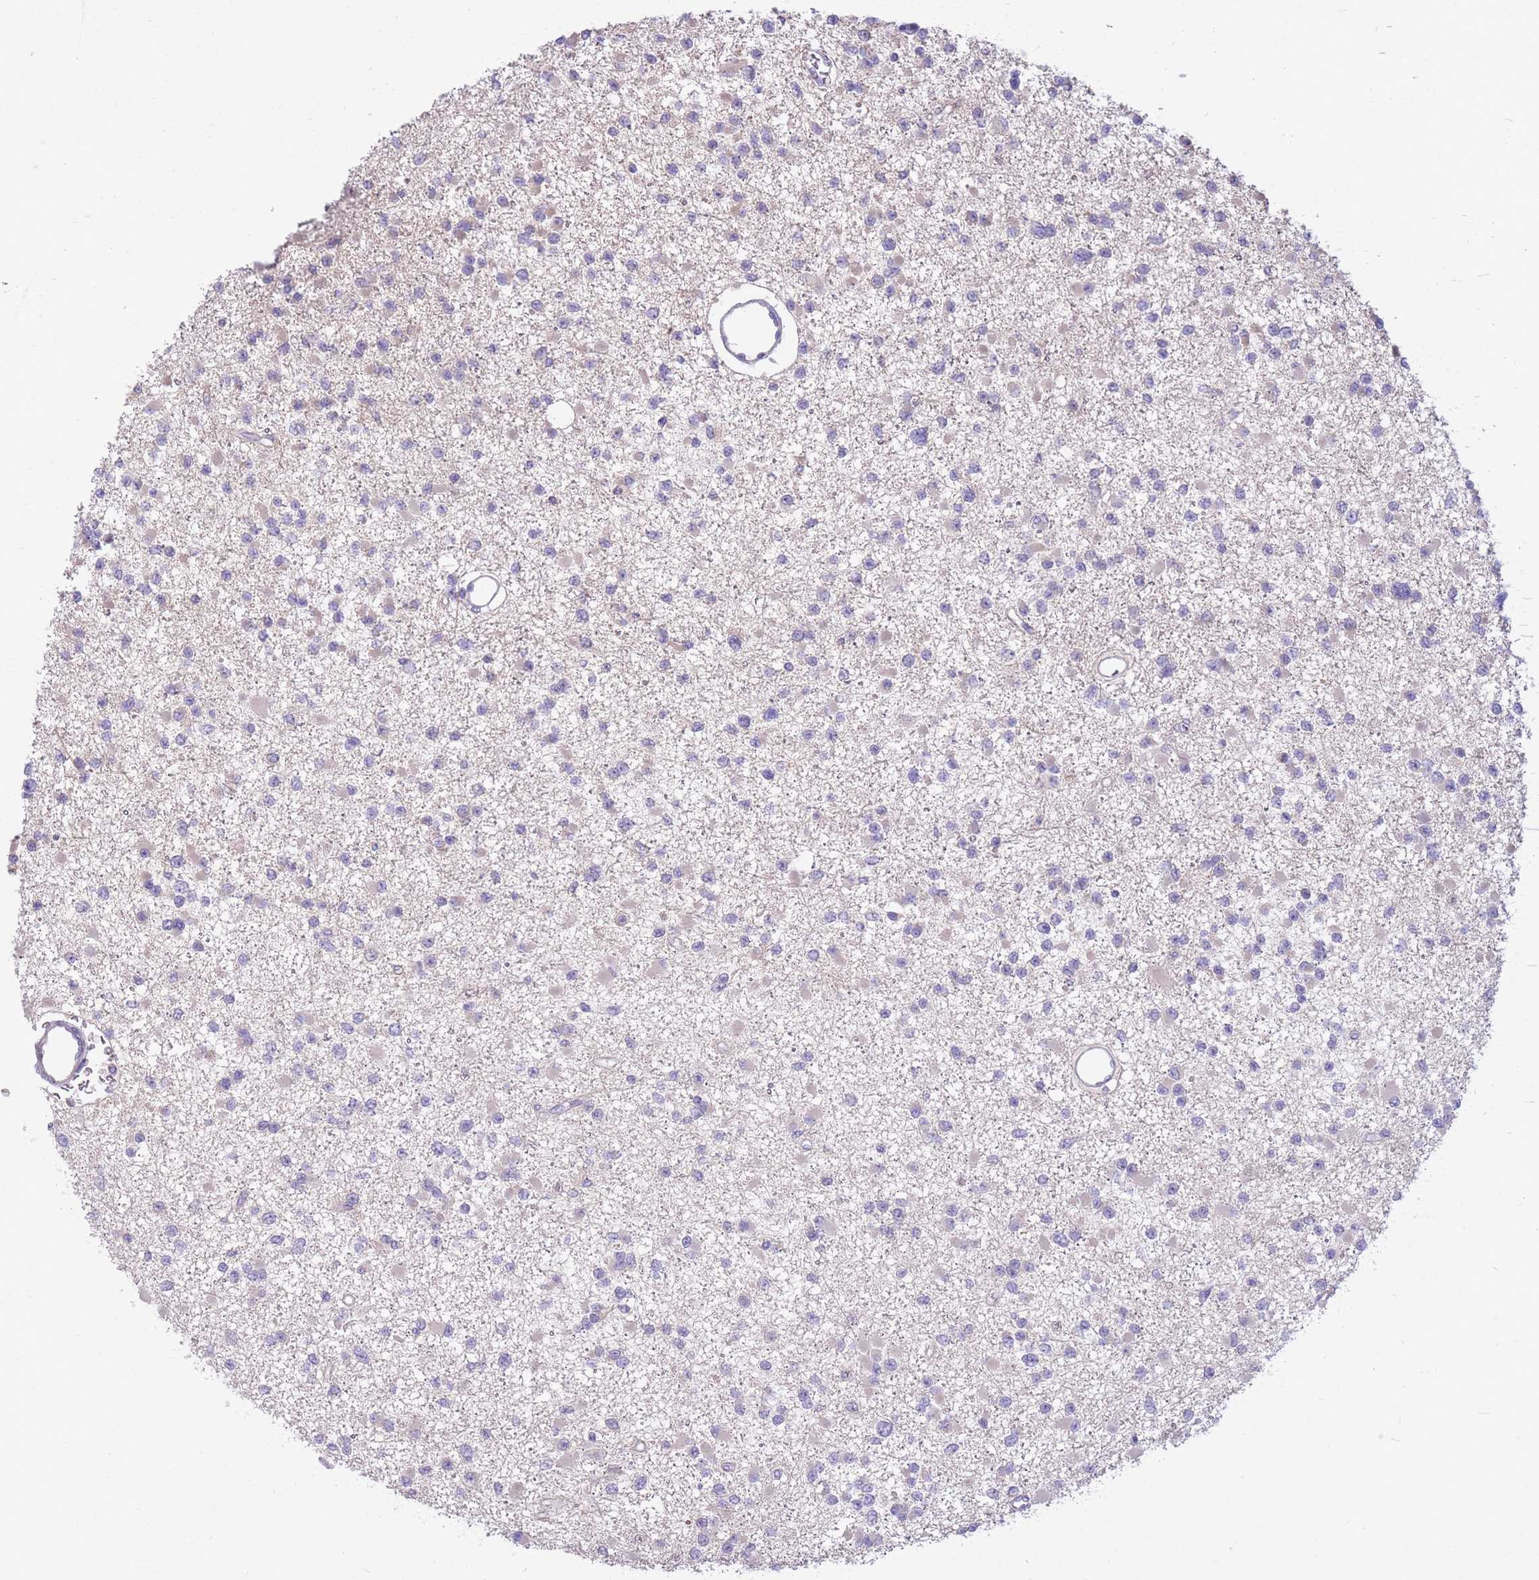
{"staining": {"intensity": "negative", "quantity": "none", "location": "none"}, "tissue": "glioma", "cell_type": "Tumor cells", "image_type": "cancer", "snomed": [{"axis": "morphology", "description": "Glioma, malignant, Low grade"}, {"axis": "topography", "description": "Brain"}], "caption": "An IHC image of malignant glioma (low-grade) is shown. There is no staining in tumor cells of malignant glioma (low-grade).", "gene": "OR5T1", "patient": {"sex": "female", "age": 22}}